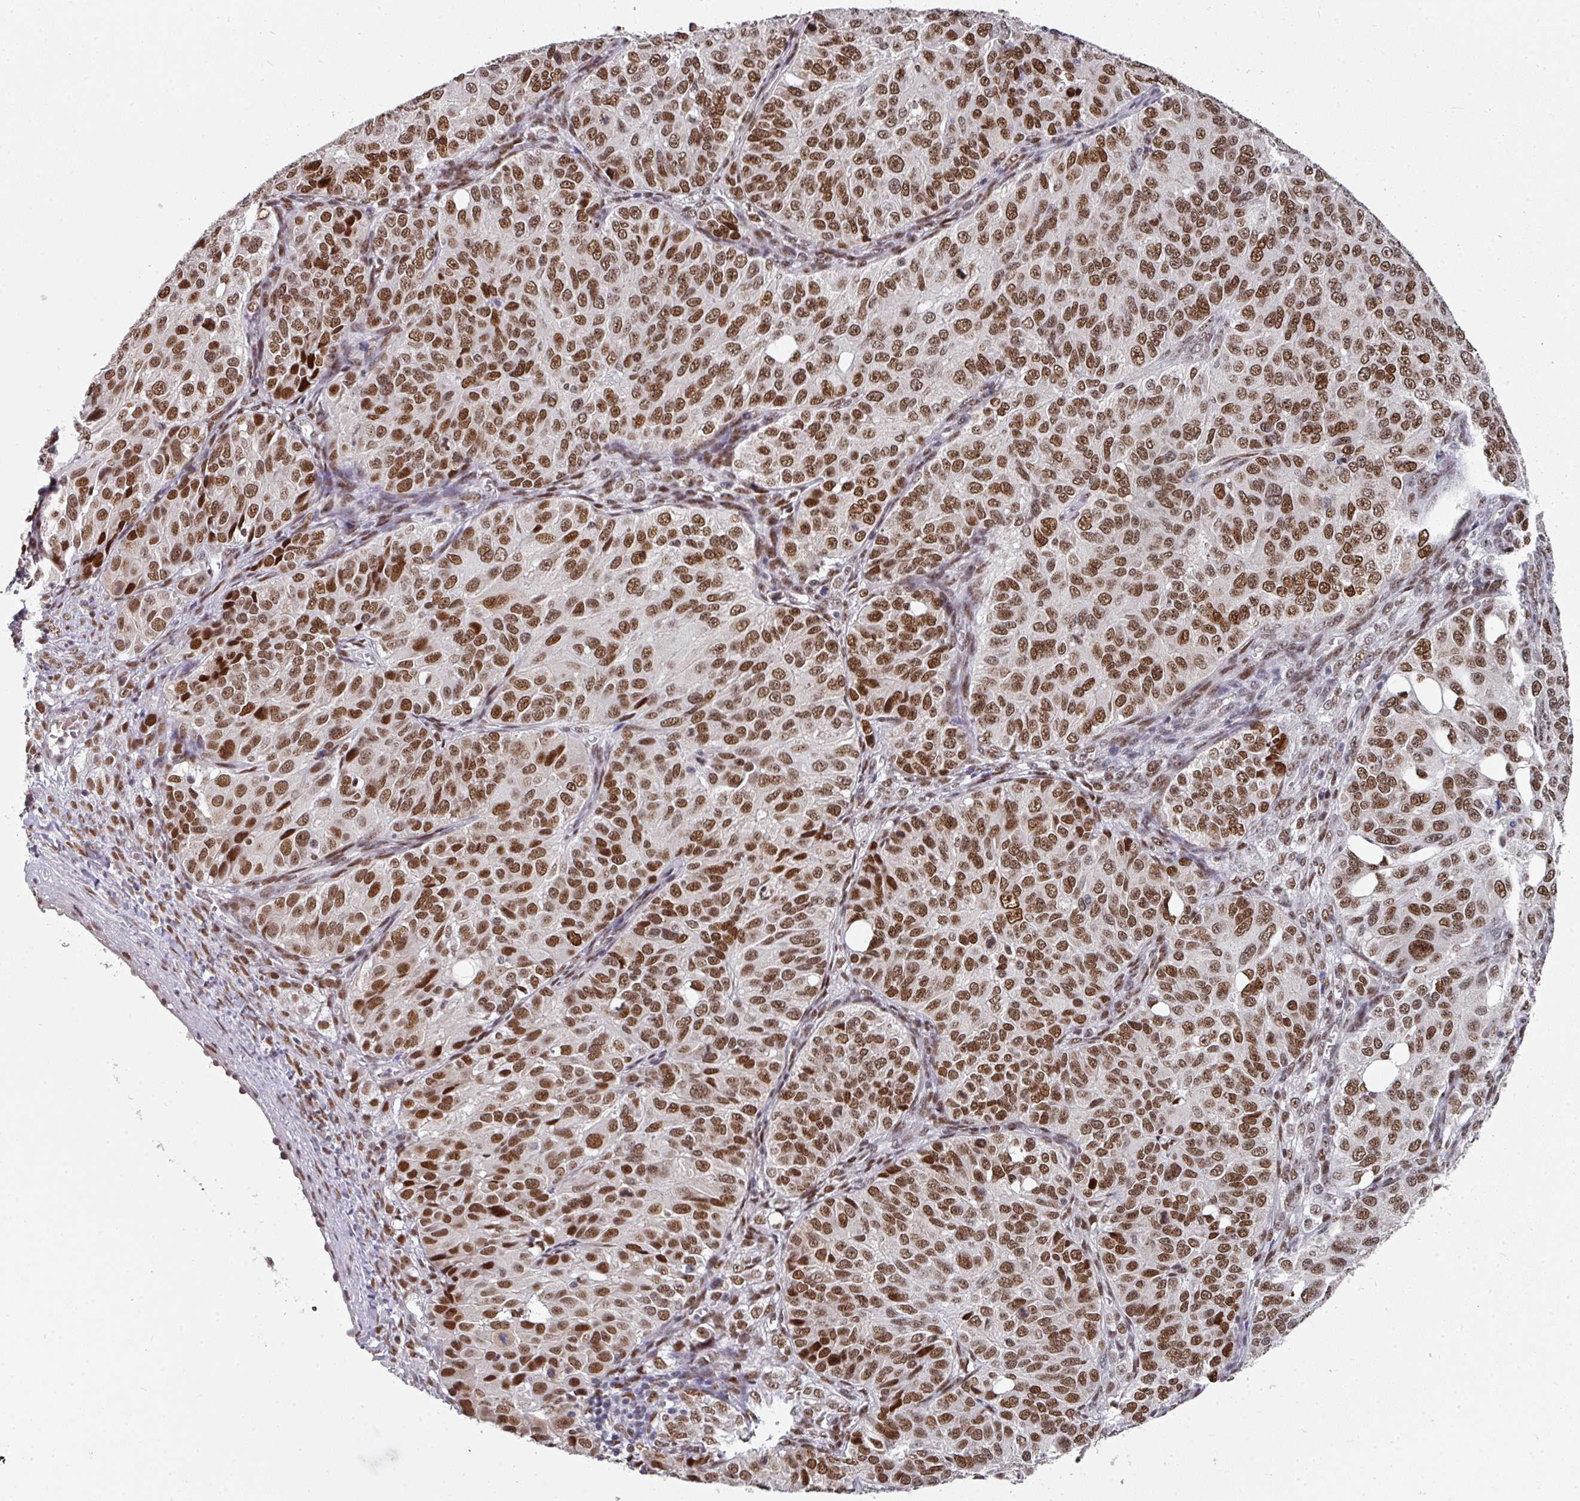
{"staining": {"intensity": "strong", "quantity": ">75%", "location": "nuclear"}, "tissue": "ovarian cancer", "cell_type": "Tumor cells", "image_type": "cancer", "snomed": [{"axis": "morphology", "description": "Carcinoma, endometroid"}, {"axis": "topography", "description": "Ovary"}], "caption": "IHC of ovarian endometroid carcinoma shows high levels of strong nuclear positivity in approximately >75% of tumor cells.", "gene": "RAD50", "patient": {"sex": "female", "age": 51}}